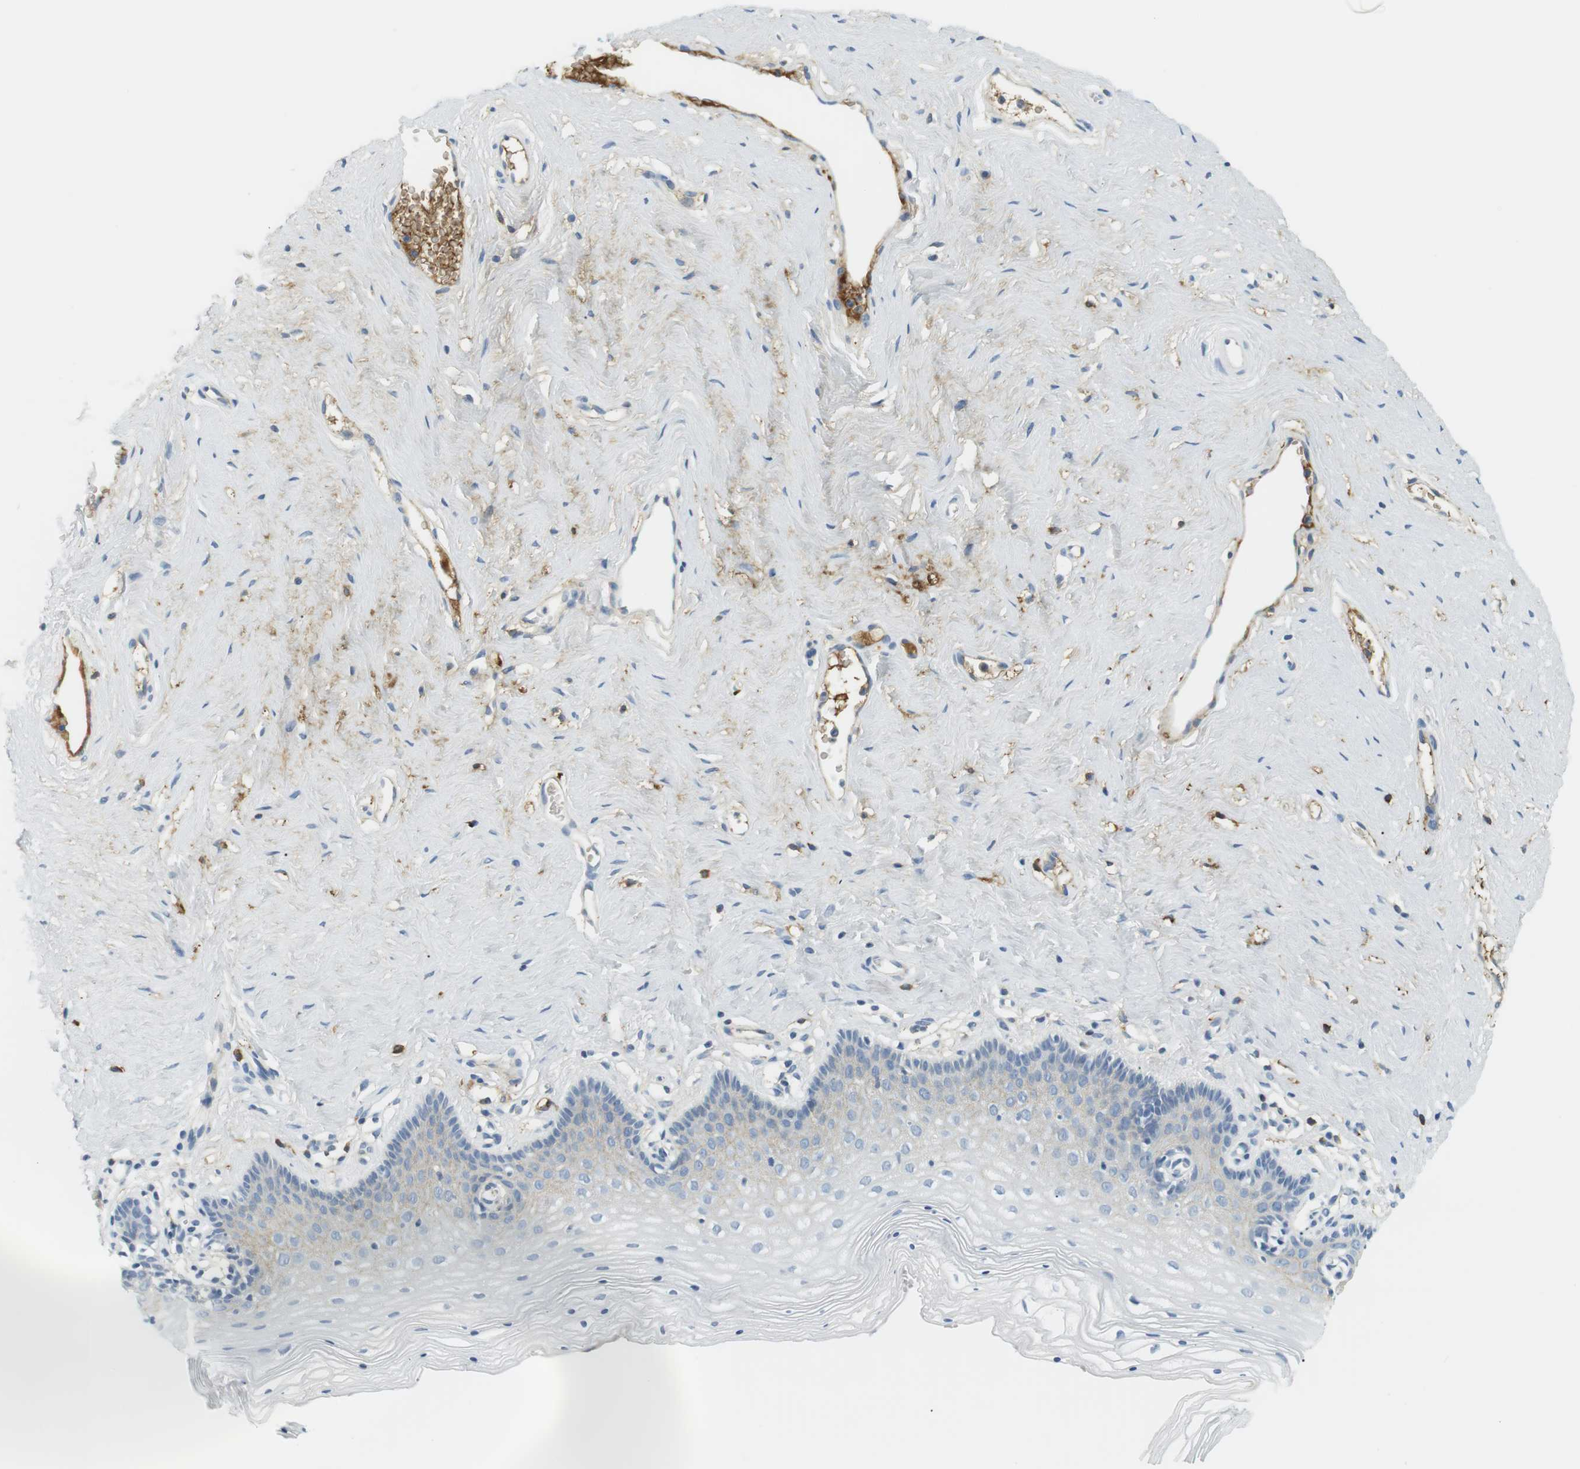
{"staining": {"intensity": "negative", "quantity": "none", "location": "none"}, "tissue": "vagina", "cell_type": "Squamous epithelial cells", "image_type": "normal", "snomed": [{"axis": "morphology", "description": "Normal tissue, NOS"}, {"axis": "topography", "description": "Vagina"}], "caption": "The immunohistochemistry micrograph has no significant expression in squamous epithelial cells of vagina. The staining is performed using DAB brown chromogen with nuclei counter-stained in using hematoxylin.", "gene": "APOB", "patient": {"sex": "female", "age": 32}}